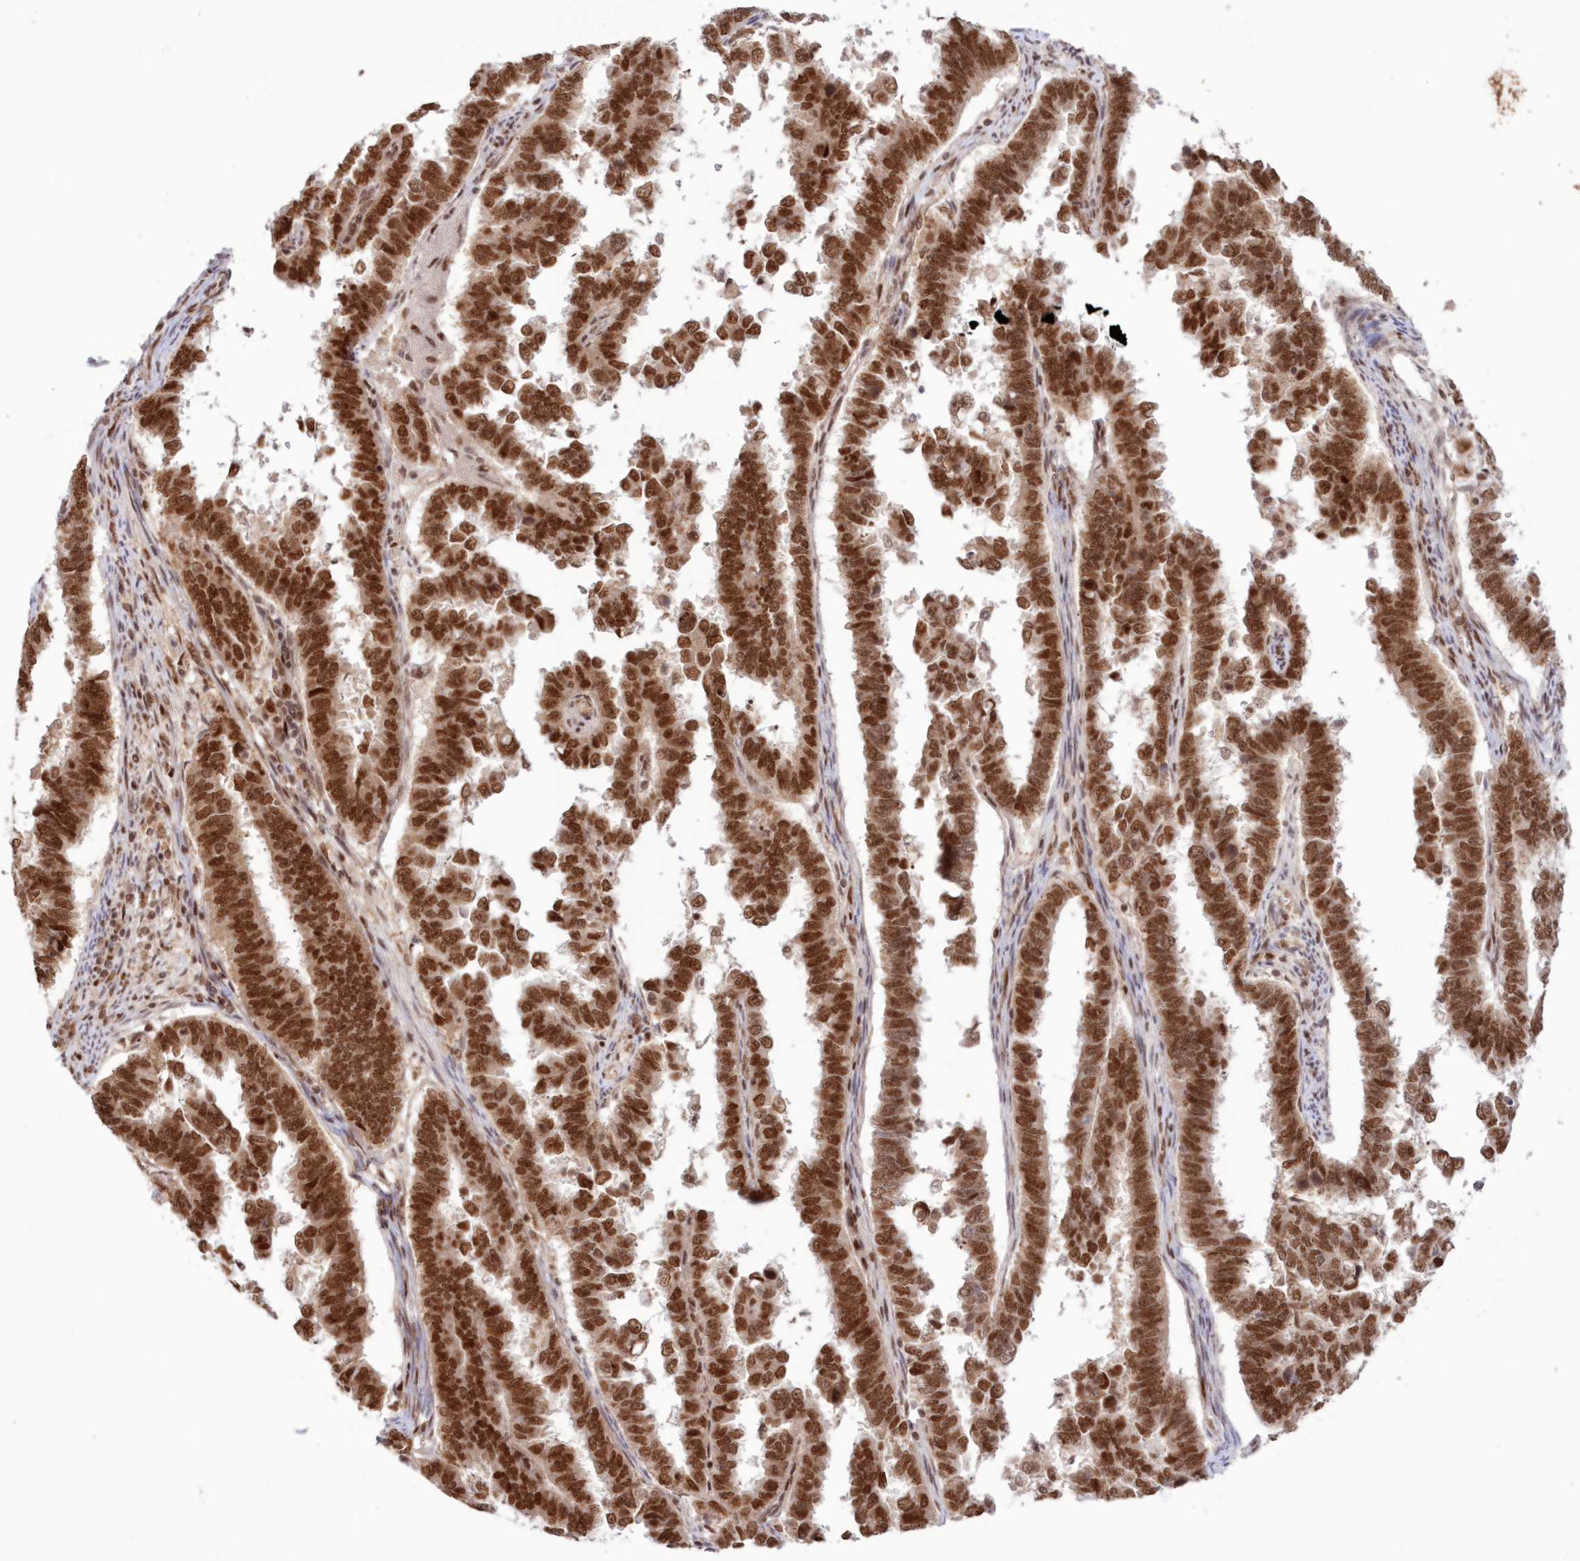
{"staining": {"intensity": "strong", "quantity": ">75%", "location": "nuclear"}, "tissue": "endometrial cancer", "cell_type": "Tumor cells", "image_type": "cancer", "snomed": [{"axis": "morphology", "description": "Adenocarcinoma, NOS"}, {"axis": "topography", "description": "Endometrium"}], "caption": "Endometrial cancer (adenocarcinoma) stained with DAB immunohistochemistry exhibits high levels of strong nuclear positivity in approximately >75% of tumor cells.", "gene": "NOA1", "patient": {"sex": "female", "age": 75}}